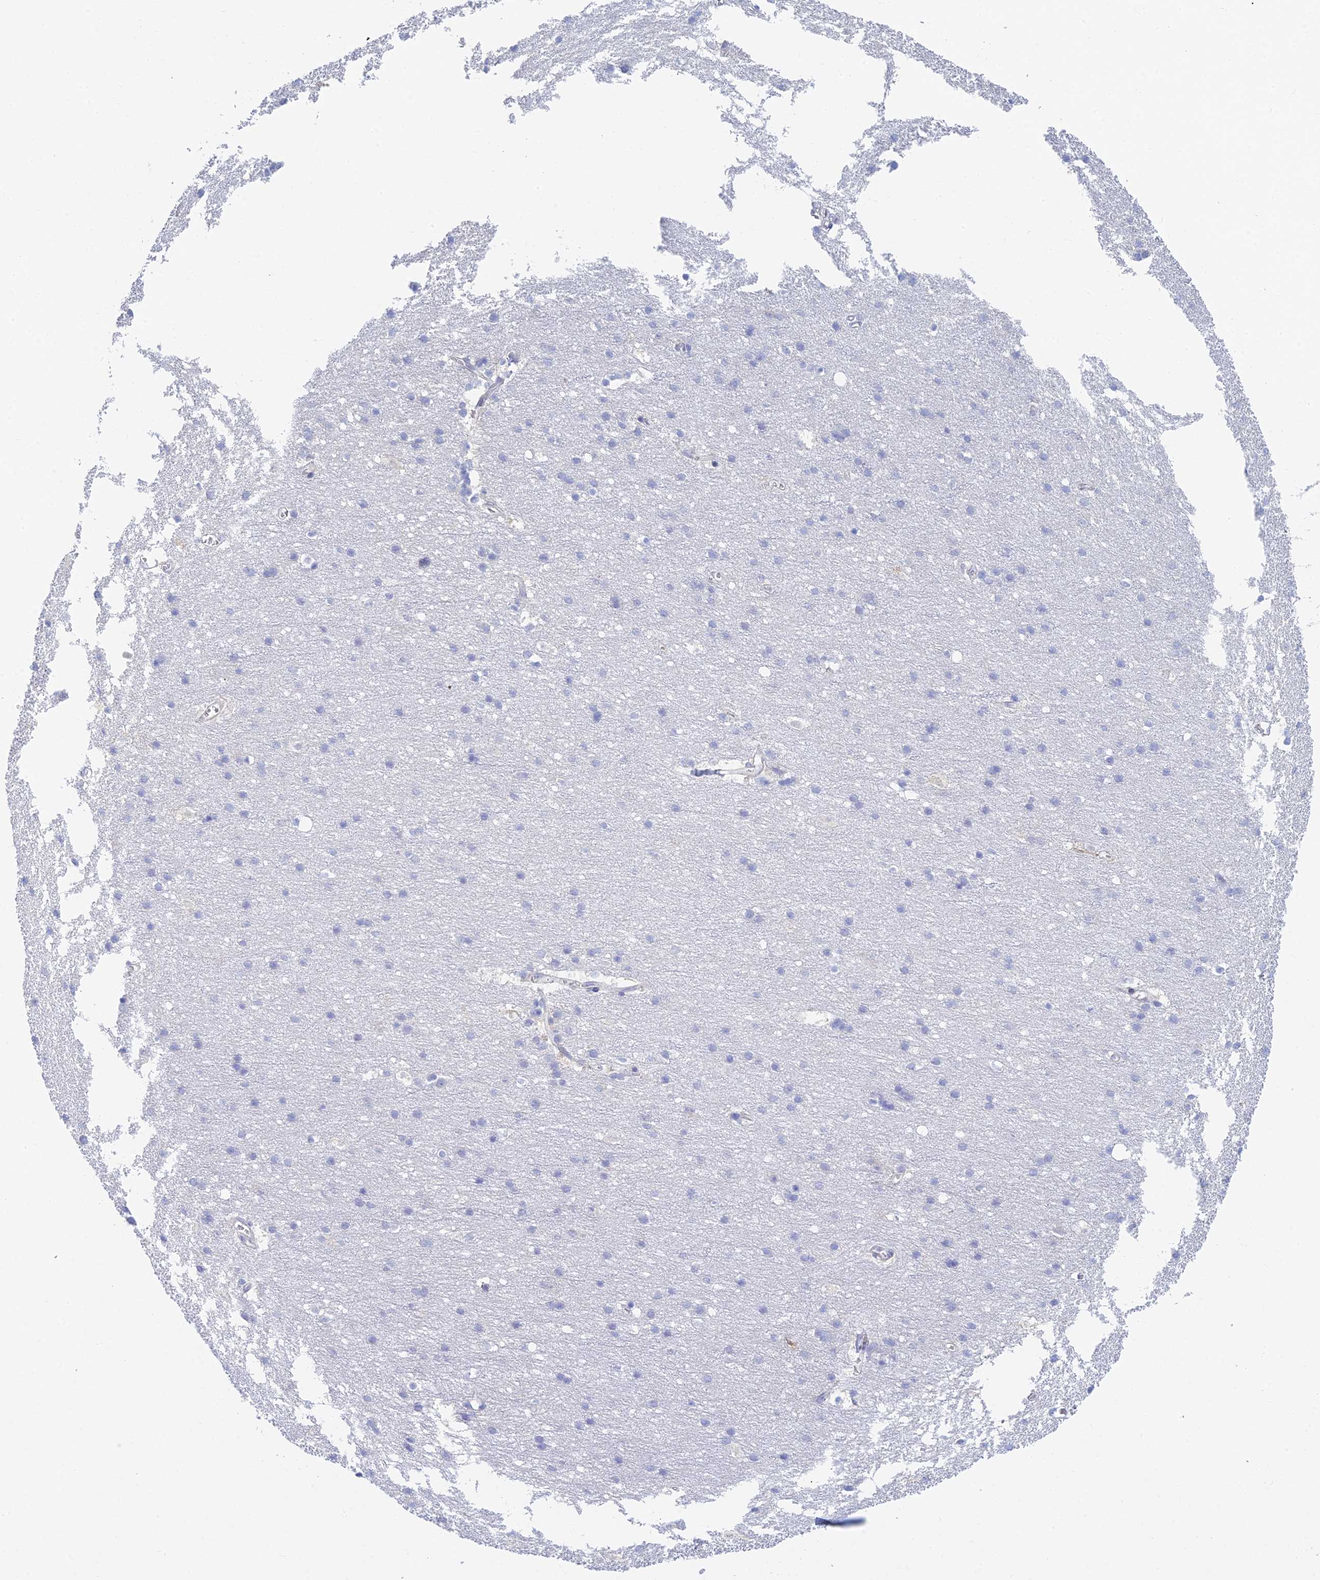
{"staining": {"intensity": "negative", "quantity": "none", "location": "none"}, "tissue": "cerebral cortex", "cell_type": "Endothelial cells", "image_type": "normal", "snomed": [{"axis": "morphology", "description": "Normal tissue, NOS"}, {"axis": "topography", "description": "Cerebral cortex"}], "caption": "DAB (3,3'-diaminobenzidine) immunohistochemical staining of unremarkable human cerebral cortex shows no significant expression in endothelial cells.", "gene": "STRN4", "patient": {"sex": "male", "age": 54}}